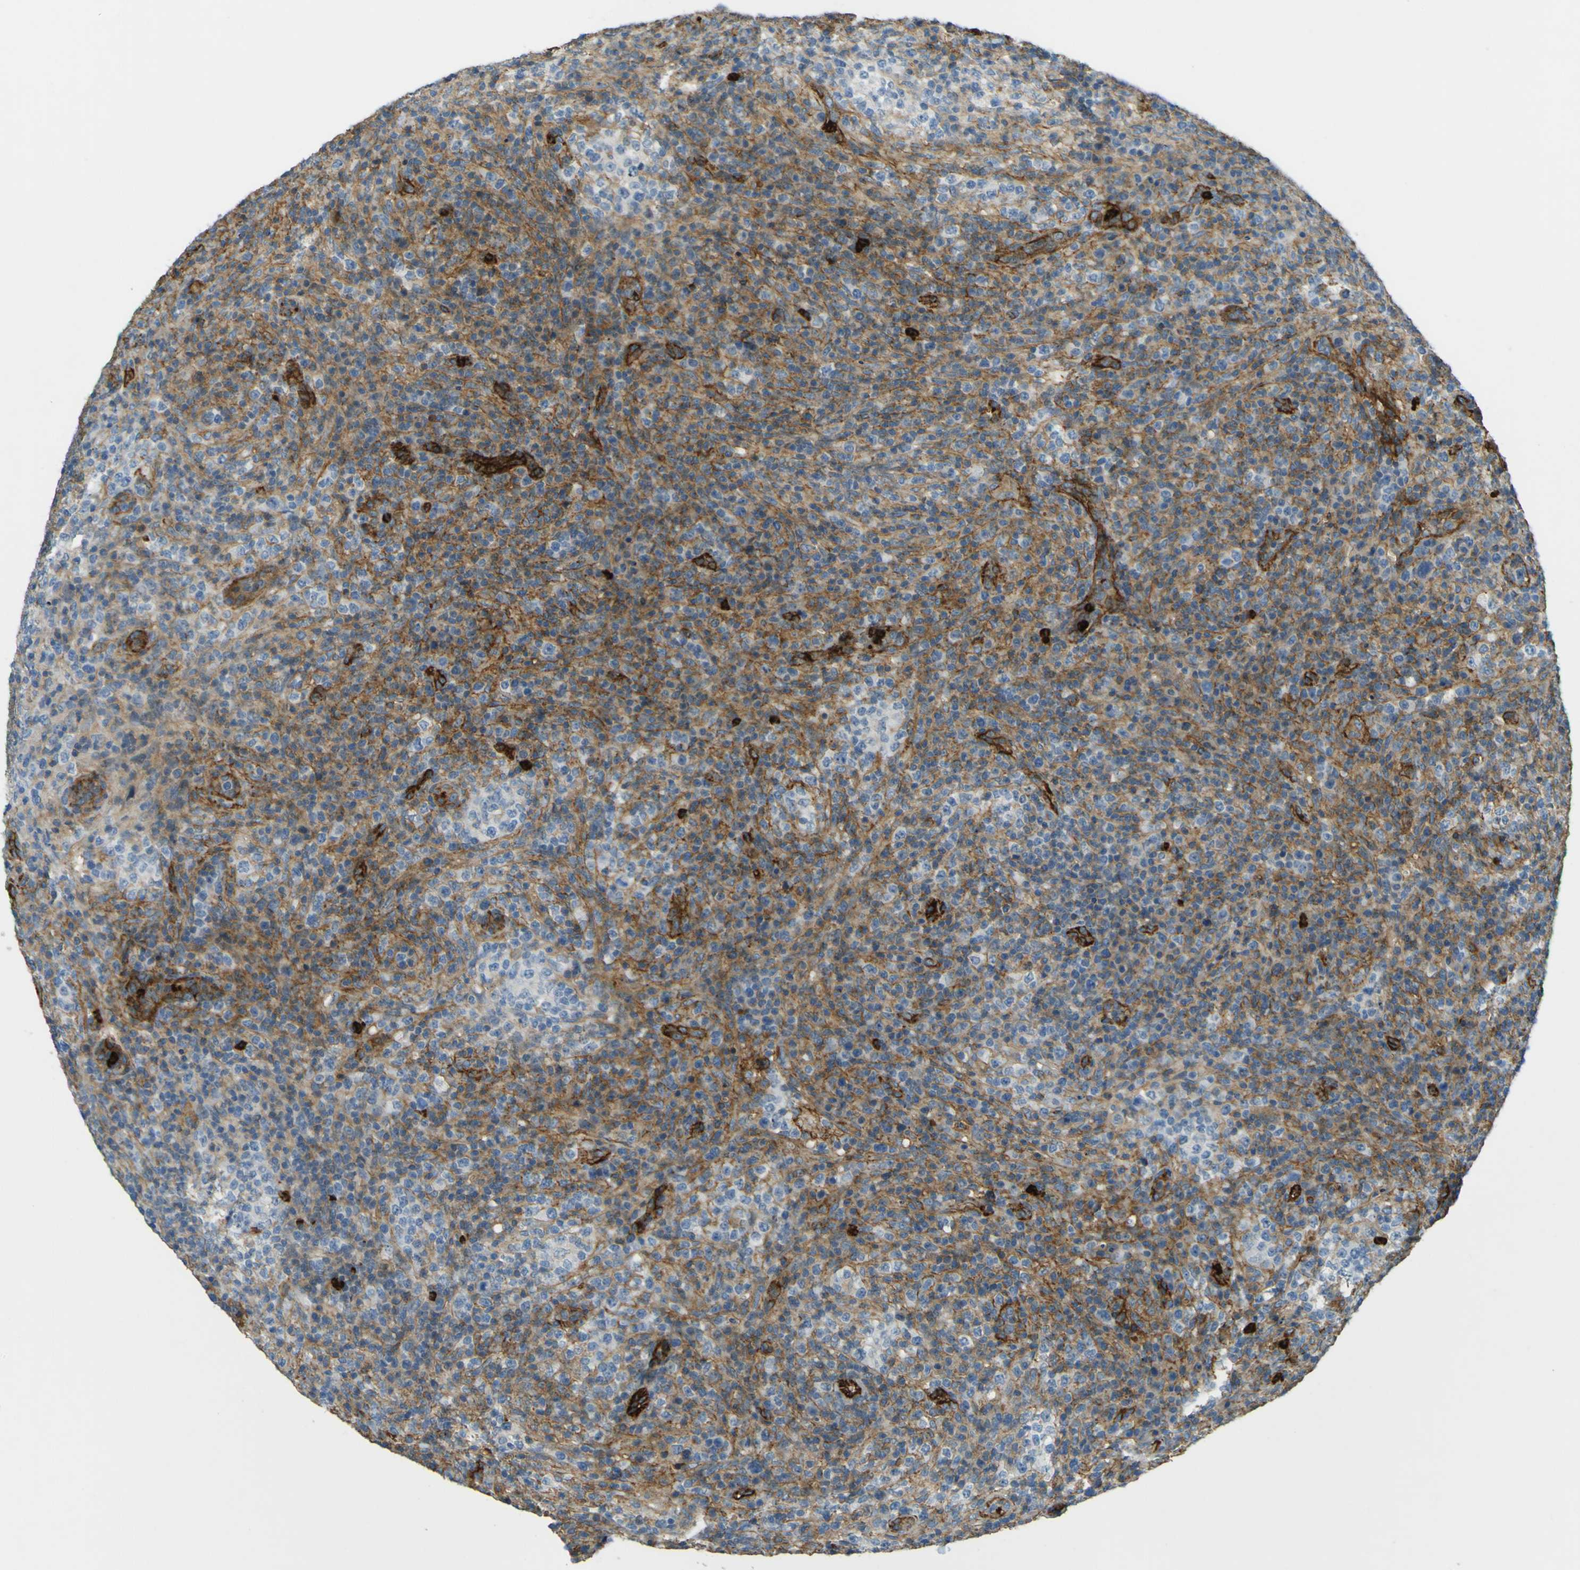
{"staining": {"intensity": "moderate", "quantity": "25%-75%", "location": "cytoplasmic/membranous"}, "tissue": "lymphoma", "cell_type": "Tumor cells", "image_type": "cancer", "snomed": [{"axis": "morphology", "description": "Malignant lymphoma, non-Hodgkin's type, High grade"}, {"axis": "topography", "description": "Lymph node"}], "caption": "Immunohistochemical staining of human lymphoma displays medium levels of moderate cytoplasmic/membranous positivity in approximately 25%-75% of tumor cells.", "gene": "PLXDC1", "patient": {"sex": "female", "age": 76}}